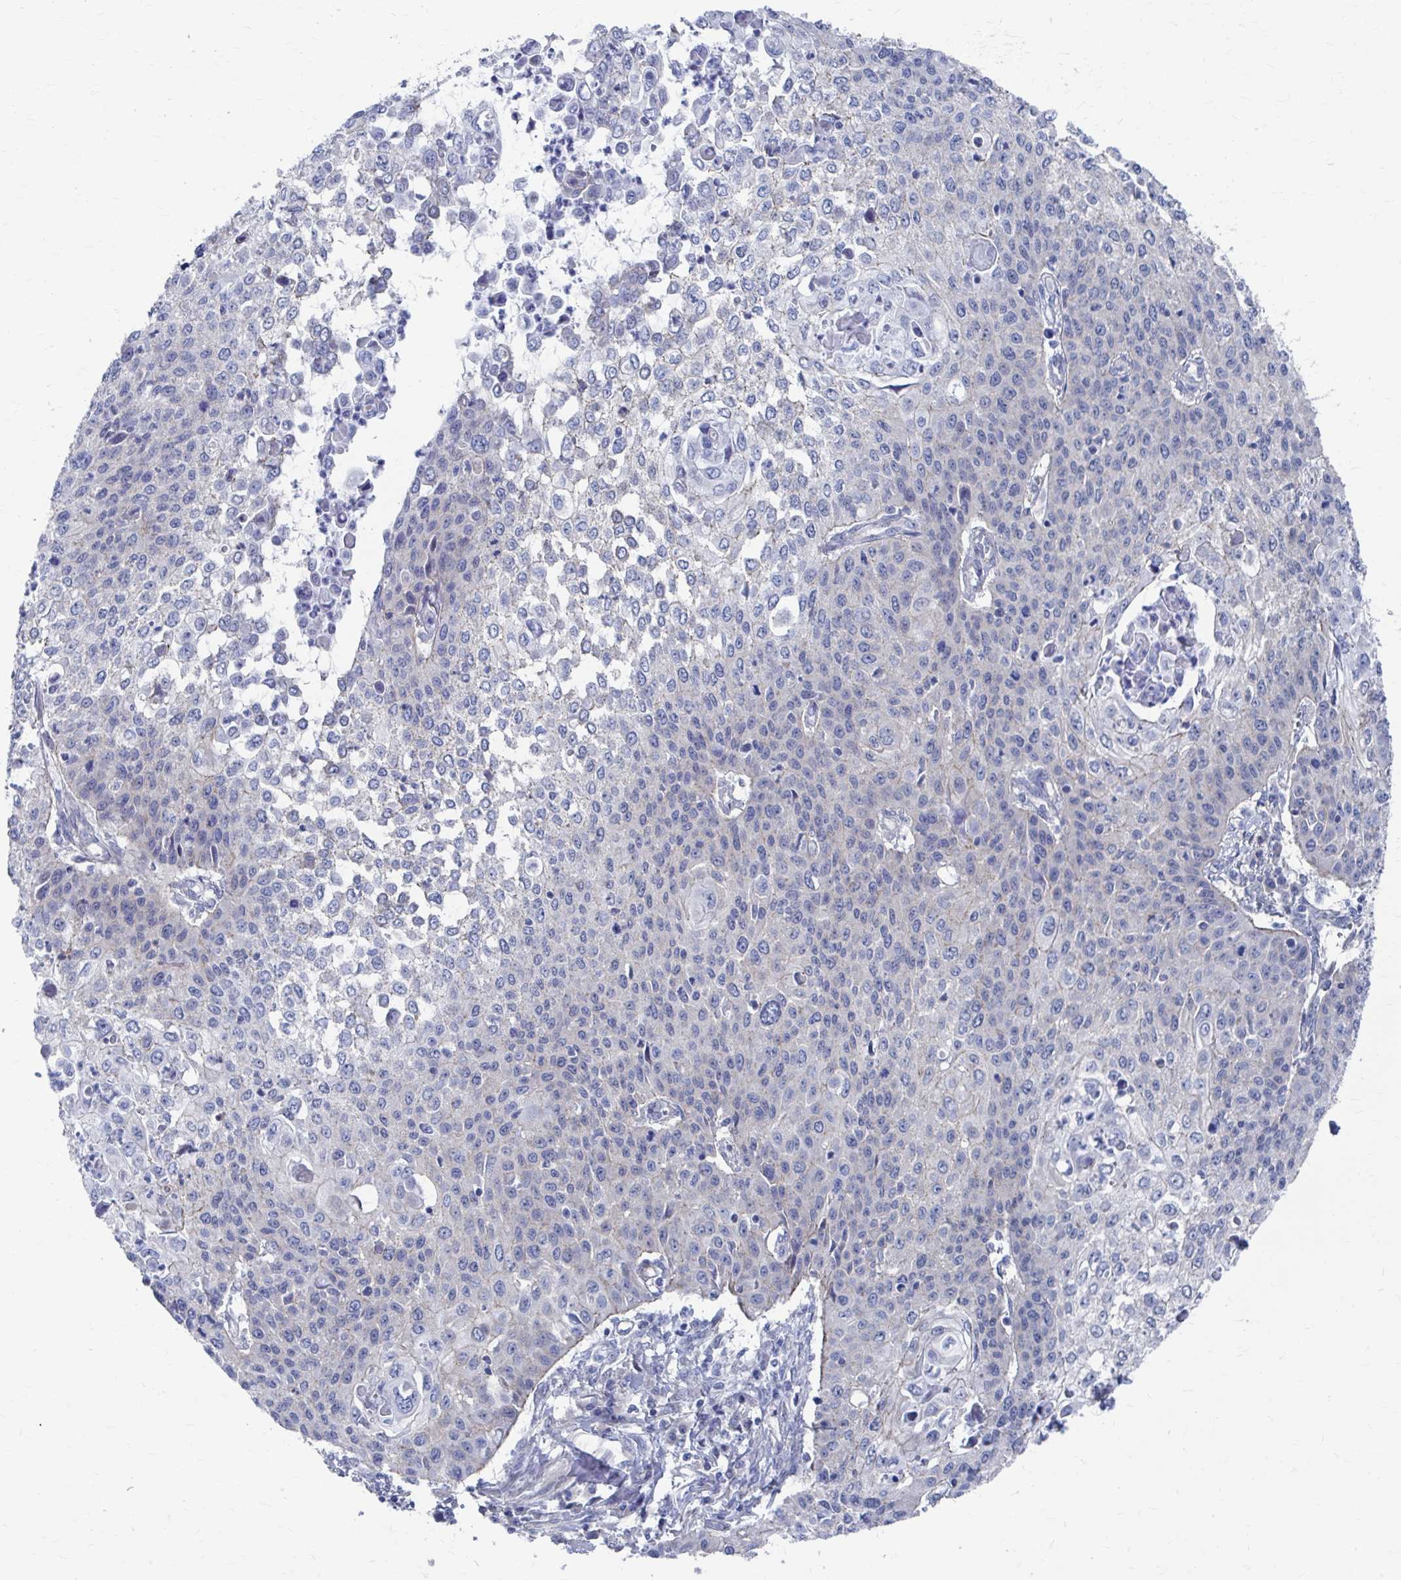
{"staining": {"intensity": "negative", "quantity": "none", "location": "none"}, "tissue": "cervical cancer", "cell_type": "Tumor cells", "image_type": "cancer", "snomed": [{"axis": "morphology", "description": "Squamous cell carcinoma, NOS"}, {"axis": "topography", "description": "Cervix"}], "caption": "The immunohistochemistry (IHC) histopathology image has no significant positivity in tumor cells of cervical cancer (squamous cell carcinoma) tissue.", "gene": "PLEKHG7", "patient": {"sex": "female", "age": 65}}